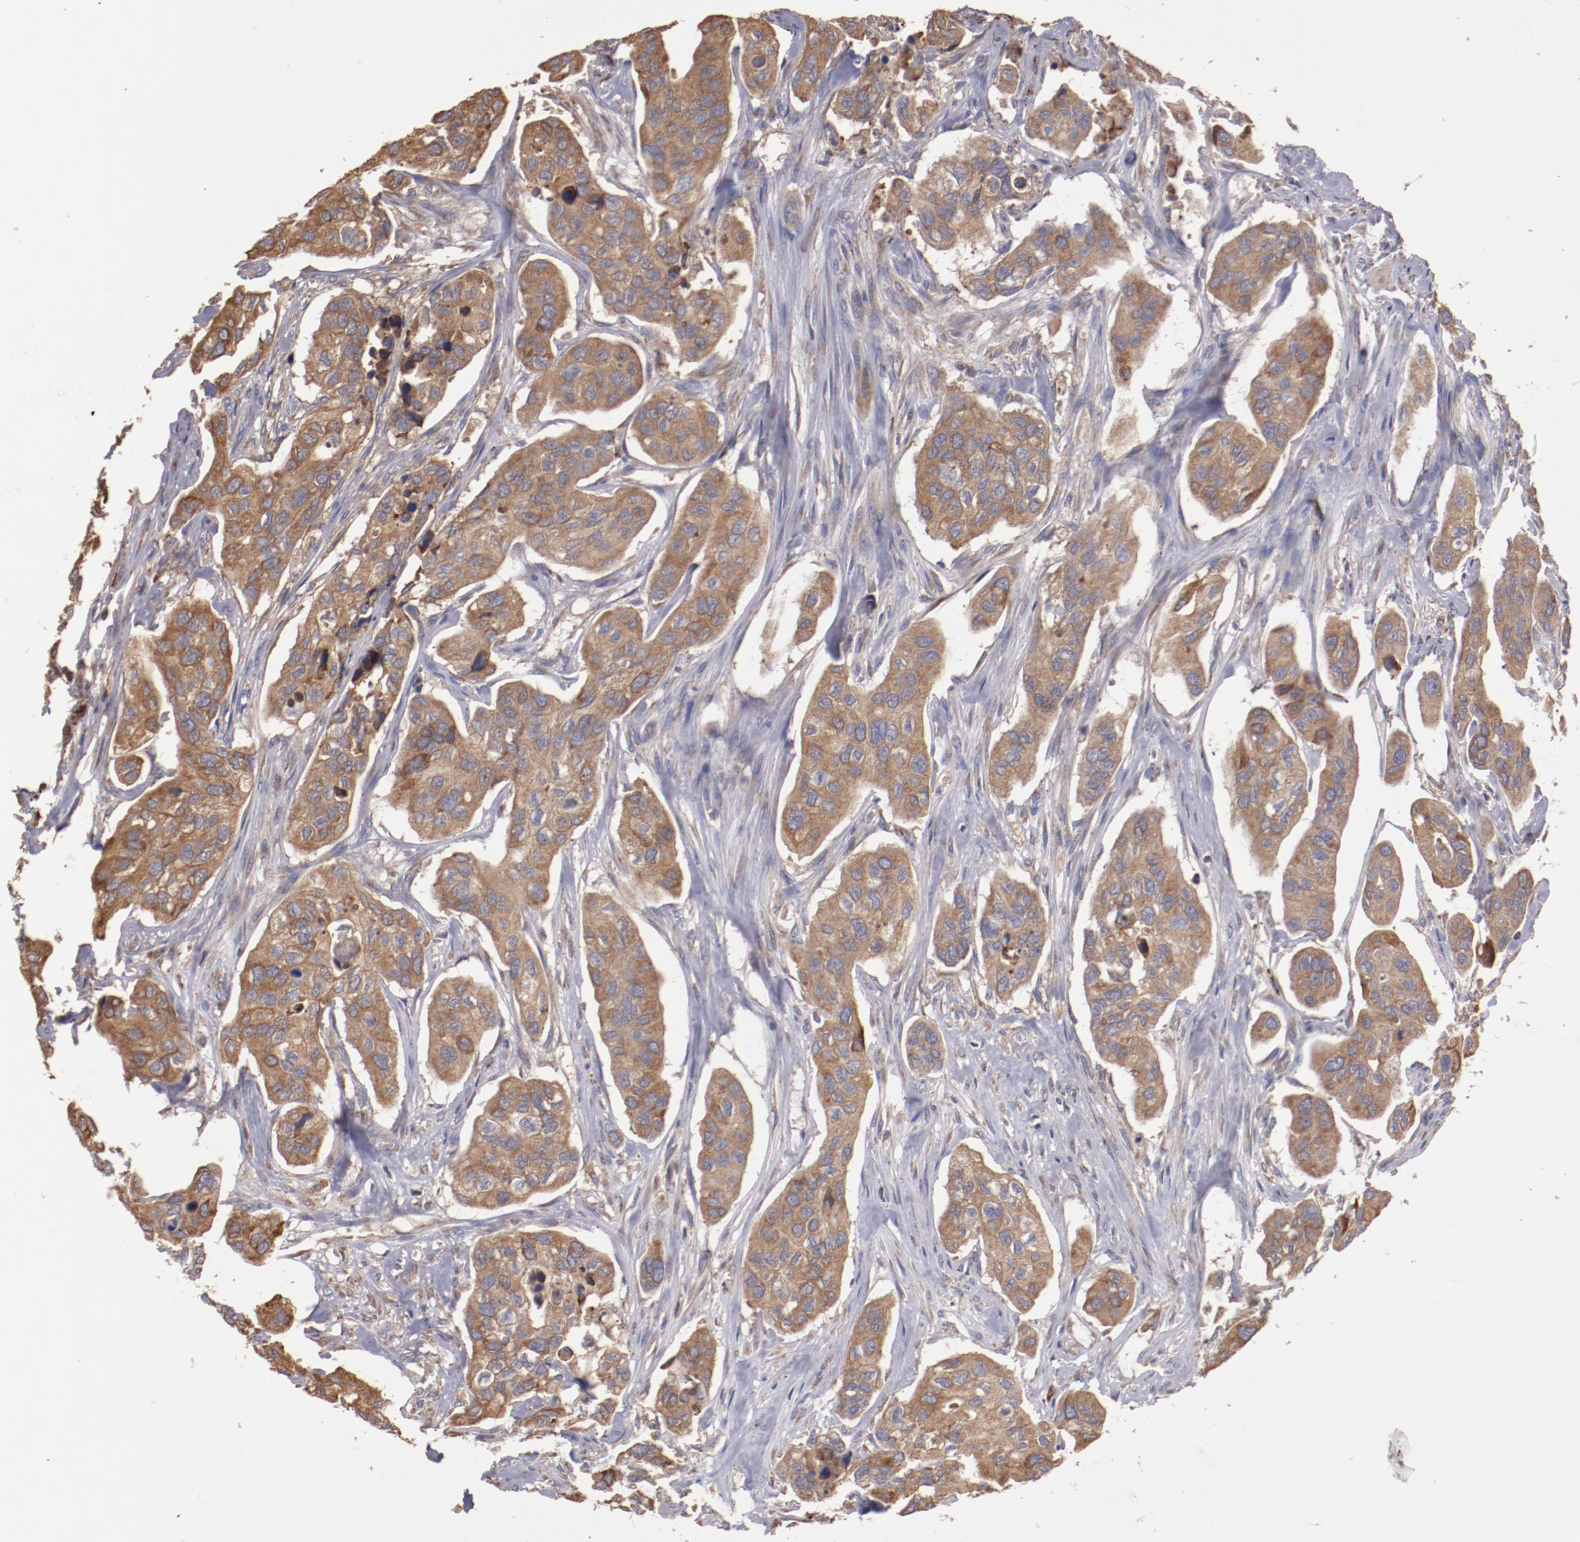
{"staining": {"intensity": "moderate", "quantity": ">75%", "location": "cytoplasmic/membranous"}, "tissue": "urothelial cancer", "cell_type": "Tumor cells", "image_type": "cancer", "snomed": [{"axis": "morphology", "description": "Adenocarcinoma, NOS"}, {"axis": "topography", "description": "Urinary bladder"}], "caption": "Protein positivity by immunohistochemistry displays moderate cytoplasmic/membranous positivity in about >75% of tumor cells in adenocarcinoma.", "gene": "NFKBIE", "patient": {"sex": "male", "age": 61}}